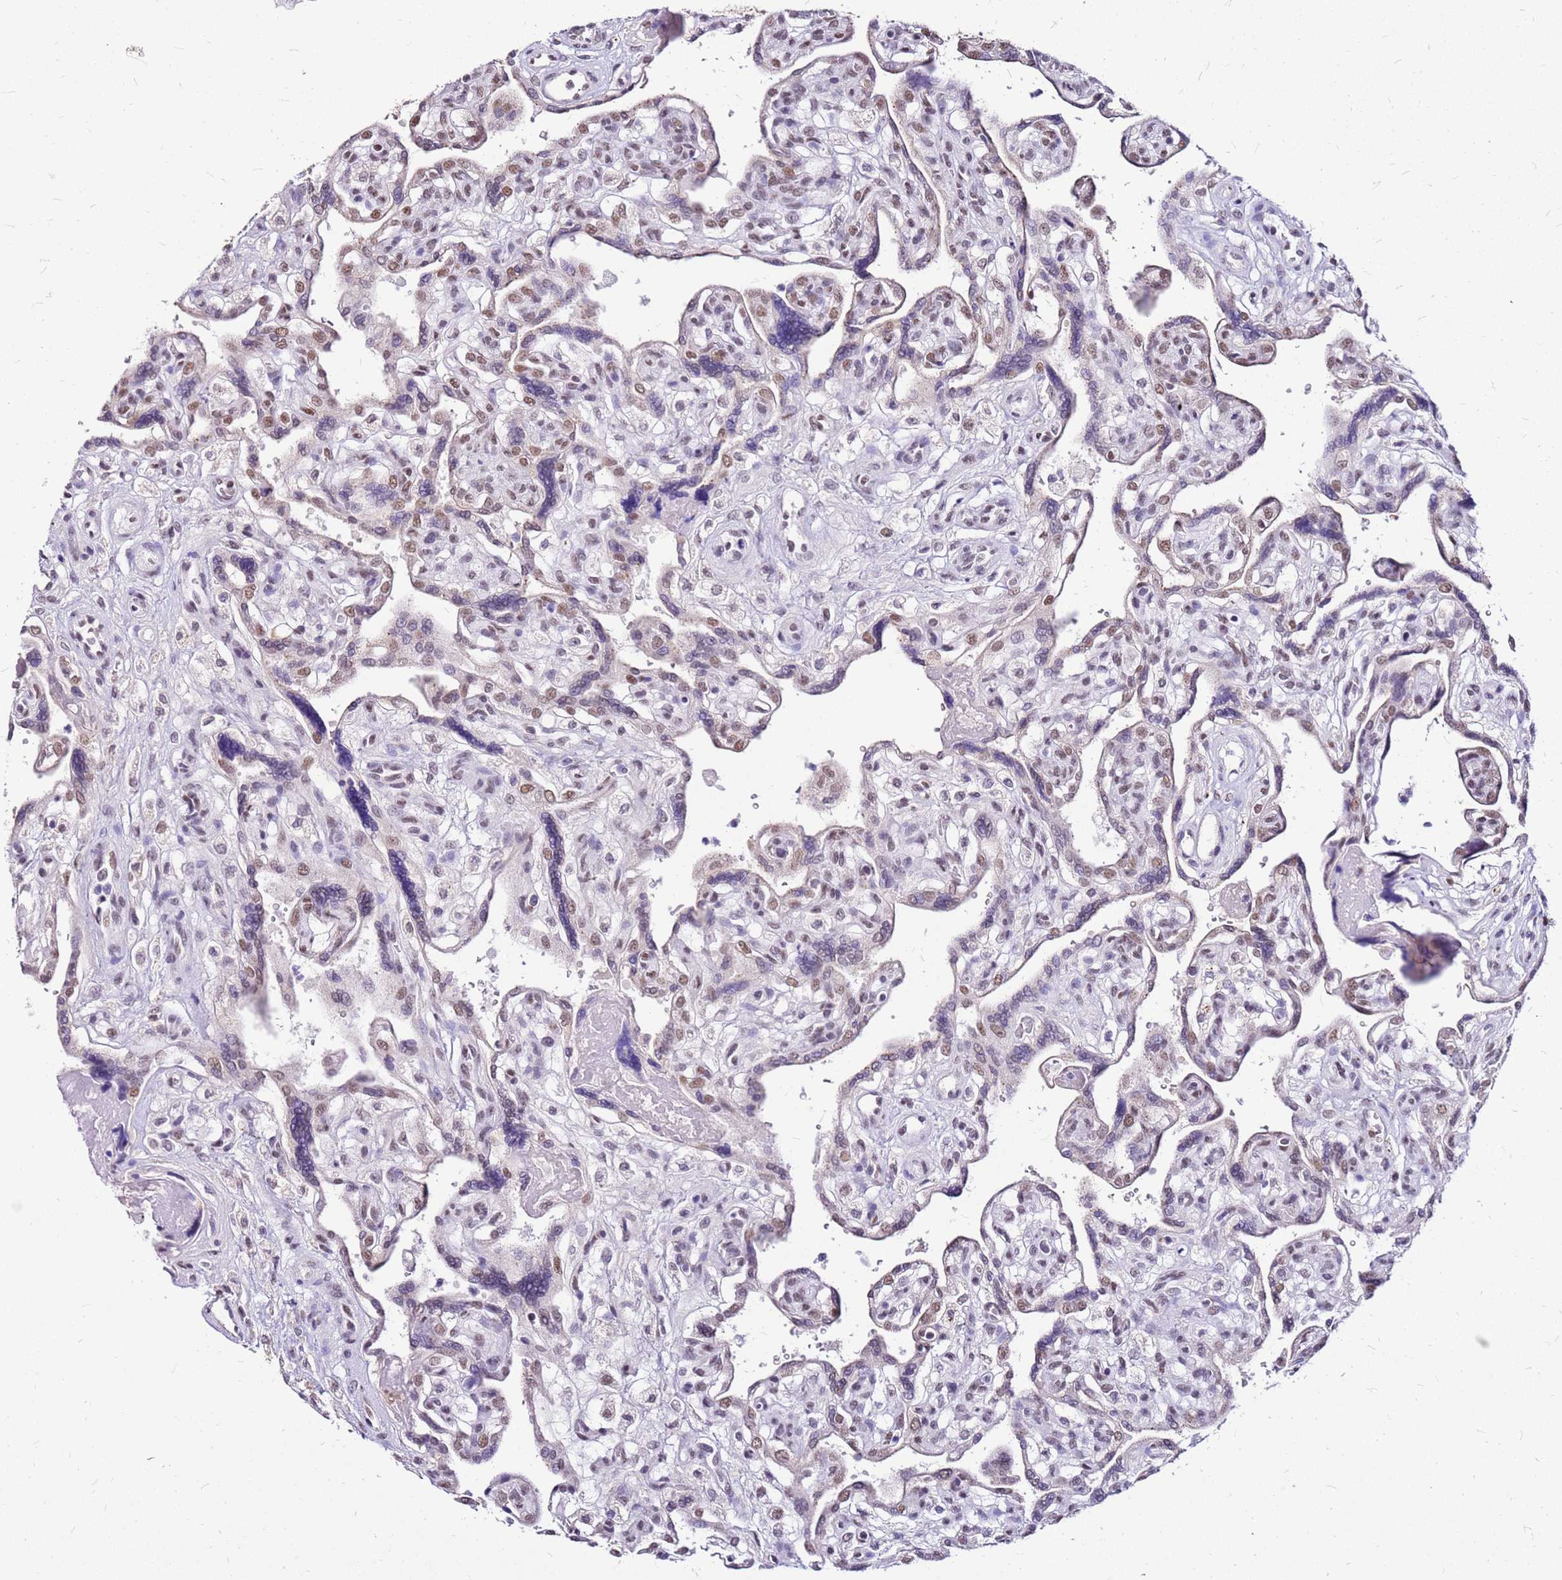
{"staining": {"intensity": "weak", "quantity": "<25%", "location": "nuclear"}, "tissue": "placenta", "cell_type": "Decidual cells", "image_type": "normal", "snomed": [{"axis": "morphology", "description": "Normal tissue, NOS"}, {"axis": "topography", "description": "Placenta"}], "caption": "This is a micrograph of immunohistochemistry staining of normal placenta, which shows no staining in decidual cells.", "gene": "ALDH1A3", "patient": {"sex": "female", "age": 39}}